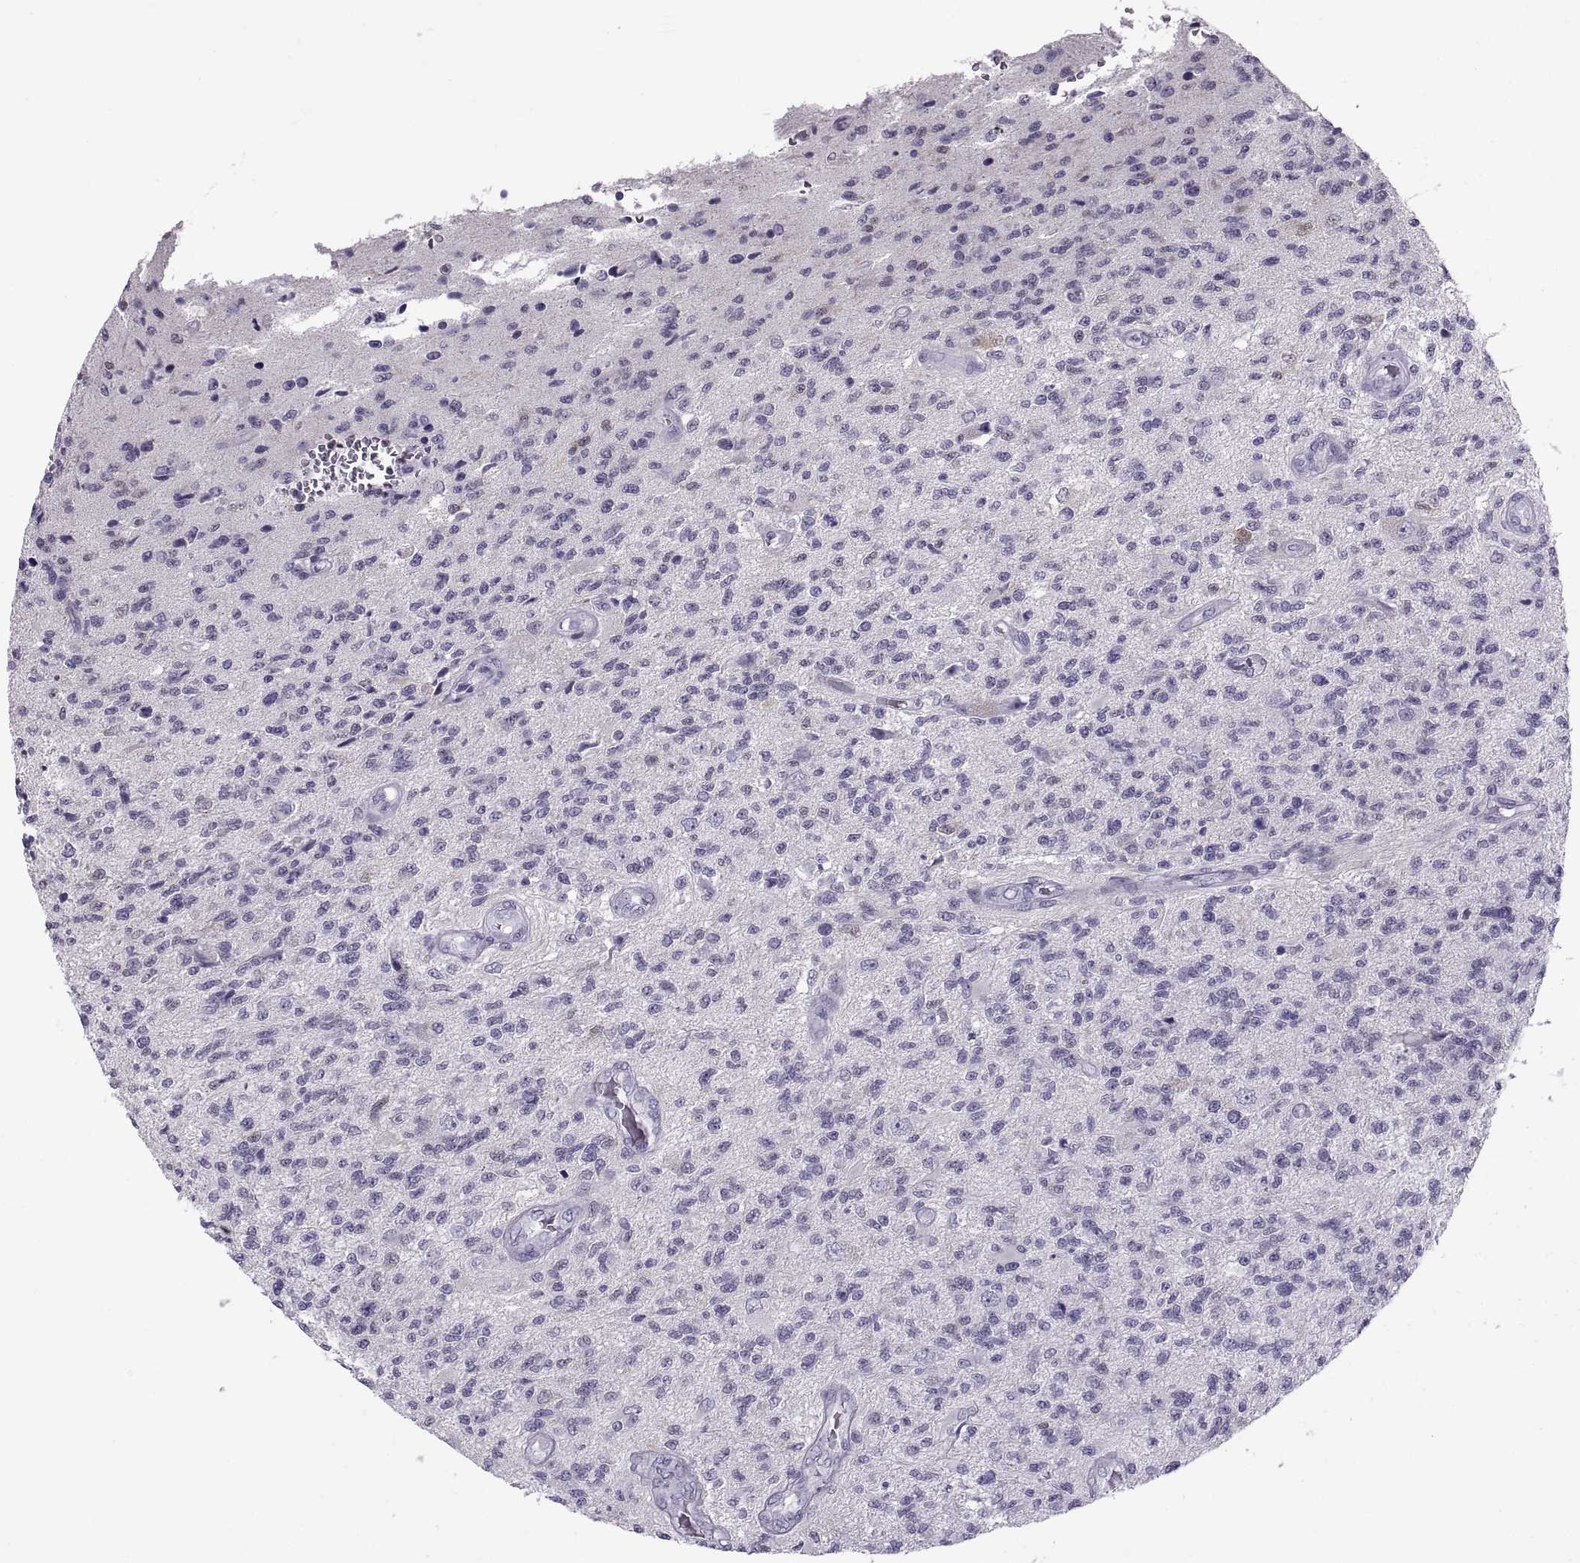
{"staining": {"intensity": "negative", "quantity": "none", "location": "none"}, "tissue": "glioma", "cell_type": "Tumor cells", "image_type": "cancer", "snomed": [{"axis": "morphology", "description": "Glioma, malignant, High grade"}, {"axis": "topography", "description": "Brain"}], "caption": "This is an immunohistochemistry histopathology image of human malignant high-grade glioma. There is no staining in tumor cells.", "gene": "RLBP1", "patient": {"sex": "male", "age": 56}}